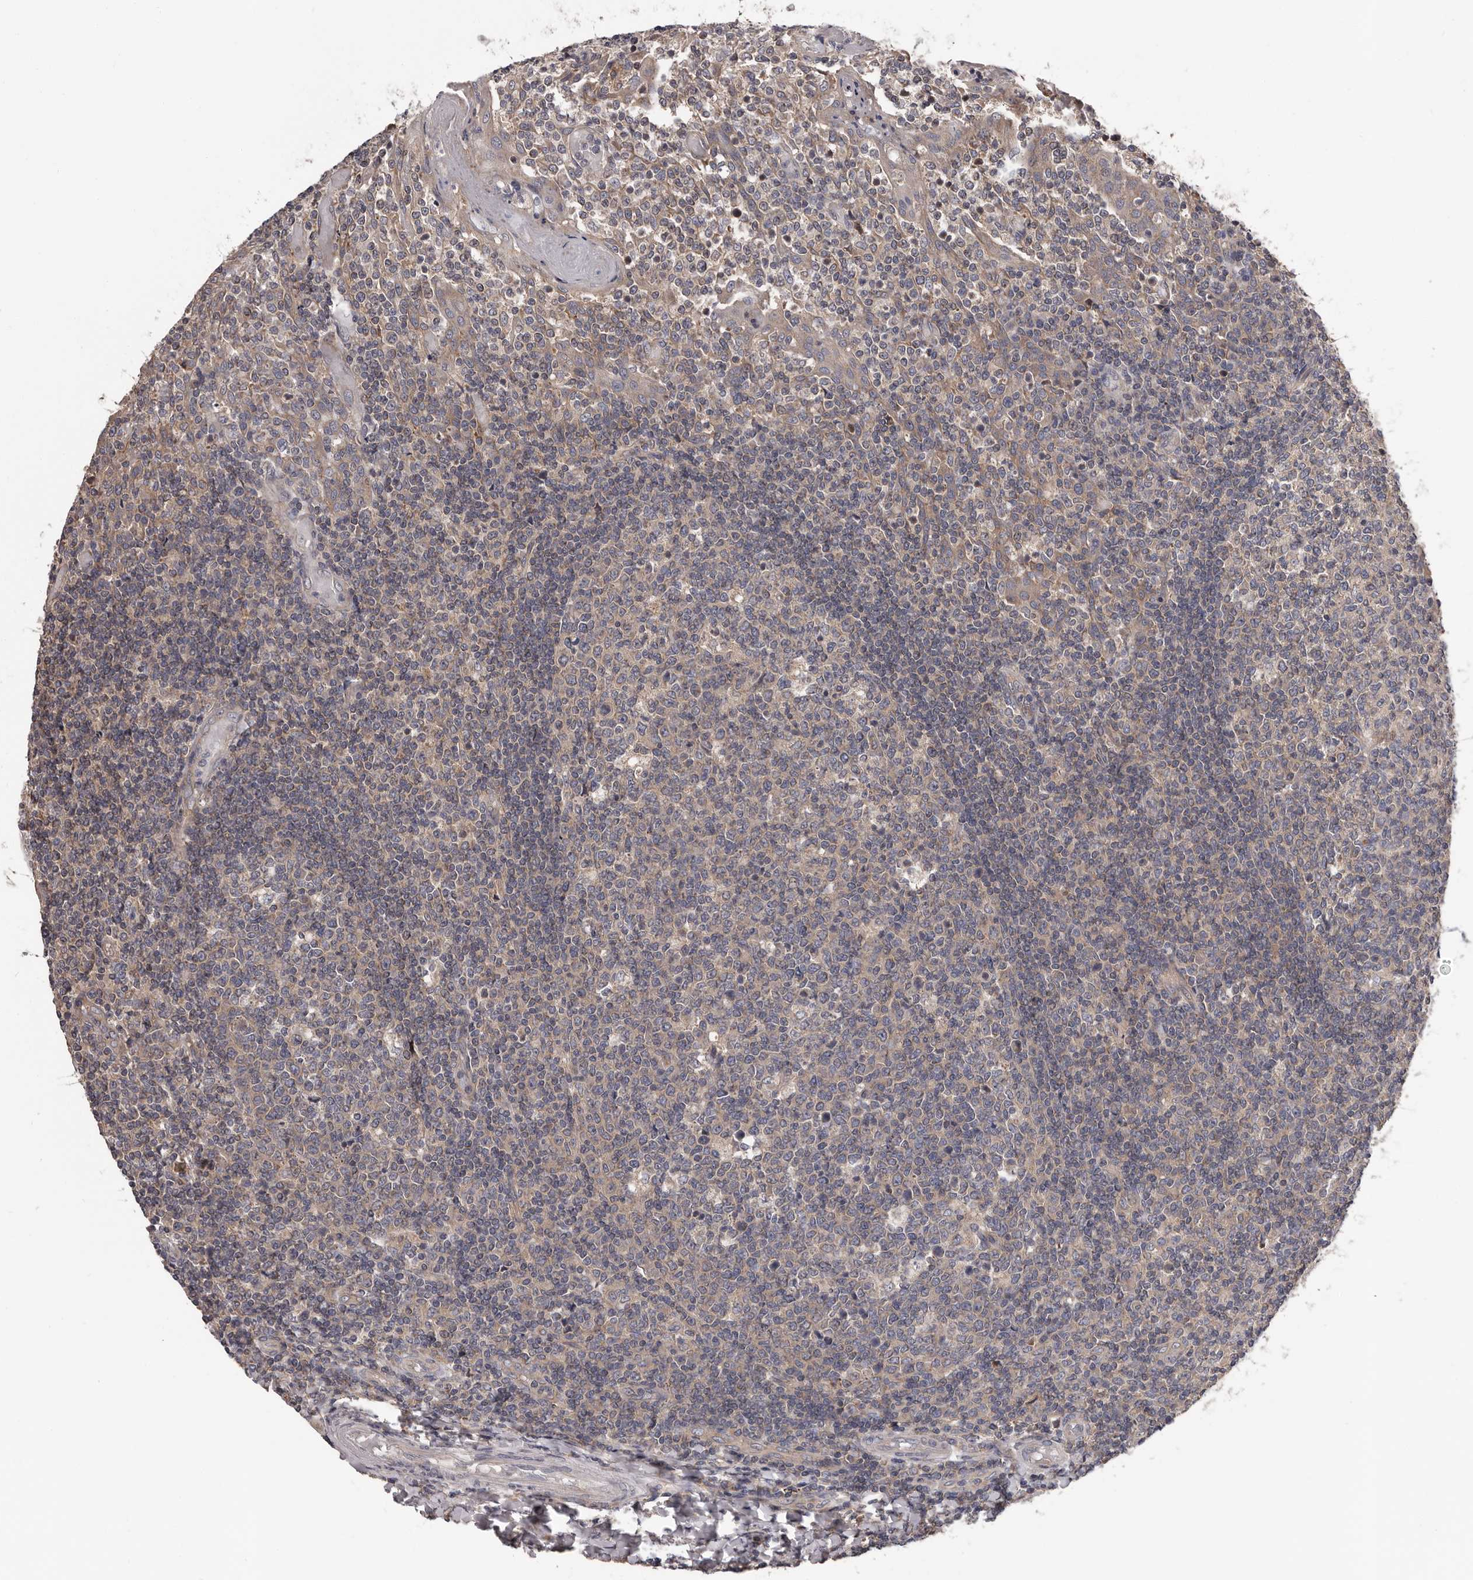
{"staining": {"intensity": "moderate", "quantity": "<25%", "location": "cytoplasmic/membranous"}, "tissue": "tonsil", "cell_type": "Germinal center cells", "image_type": "normal", "snomed": [{"axis": "morphology", "description": "Normal tissue, NOS"}, {"axis": "topography", "description": "Tonsil"}], "caption": "Tonsil stained with IHC shows moderate cytoplasmic/membranous staining in about <25% of germinal center cells.", "gene": "VPS37A", "patient": {"sex": "female", "age": 19}}